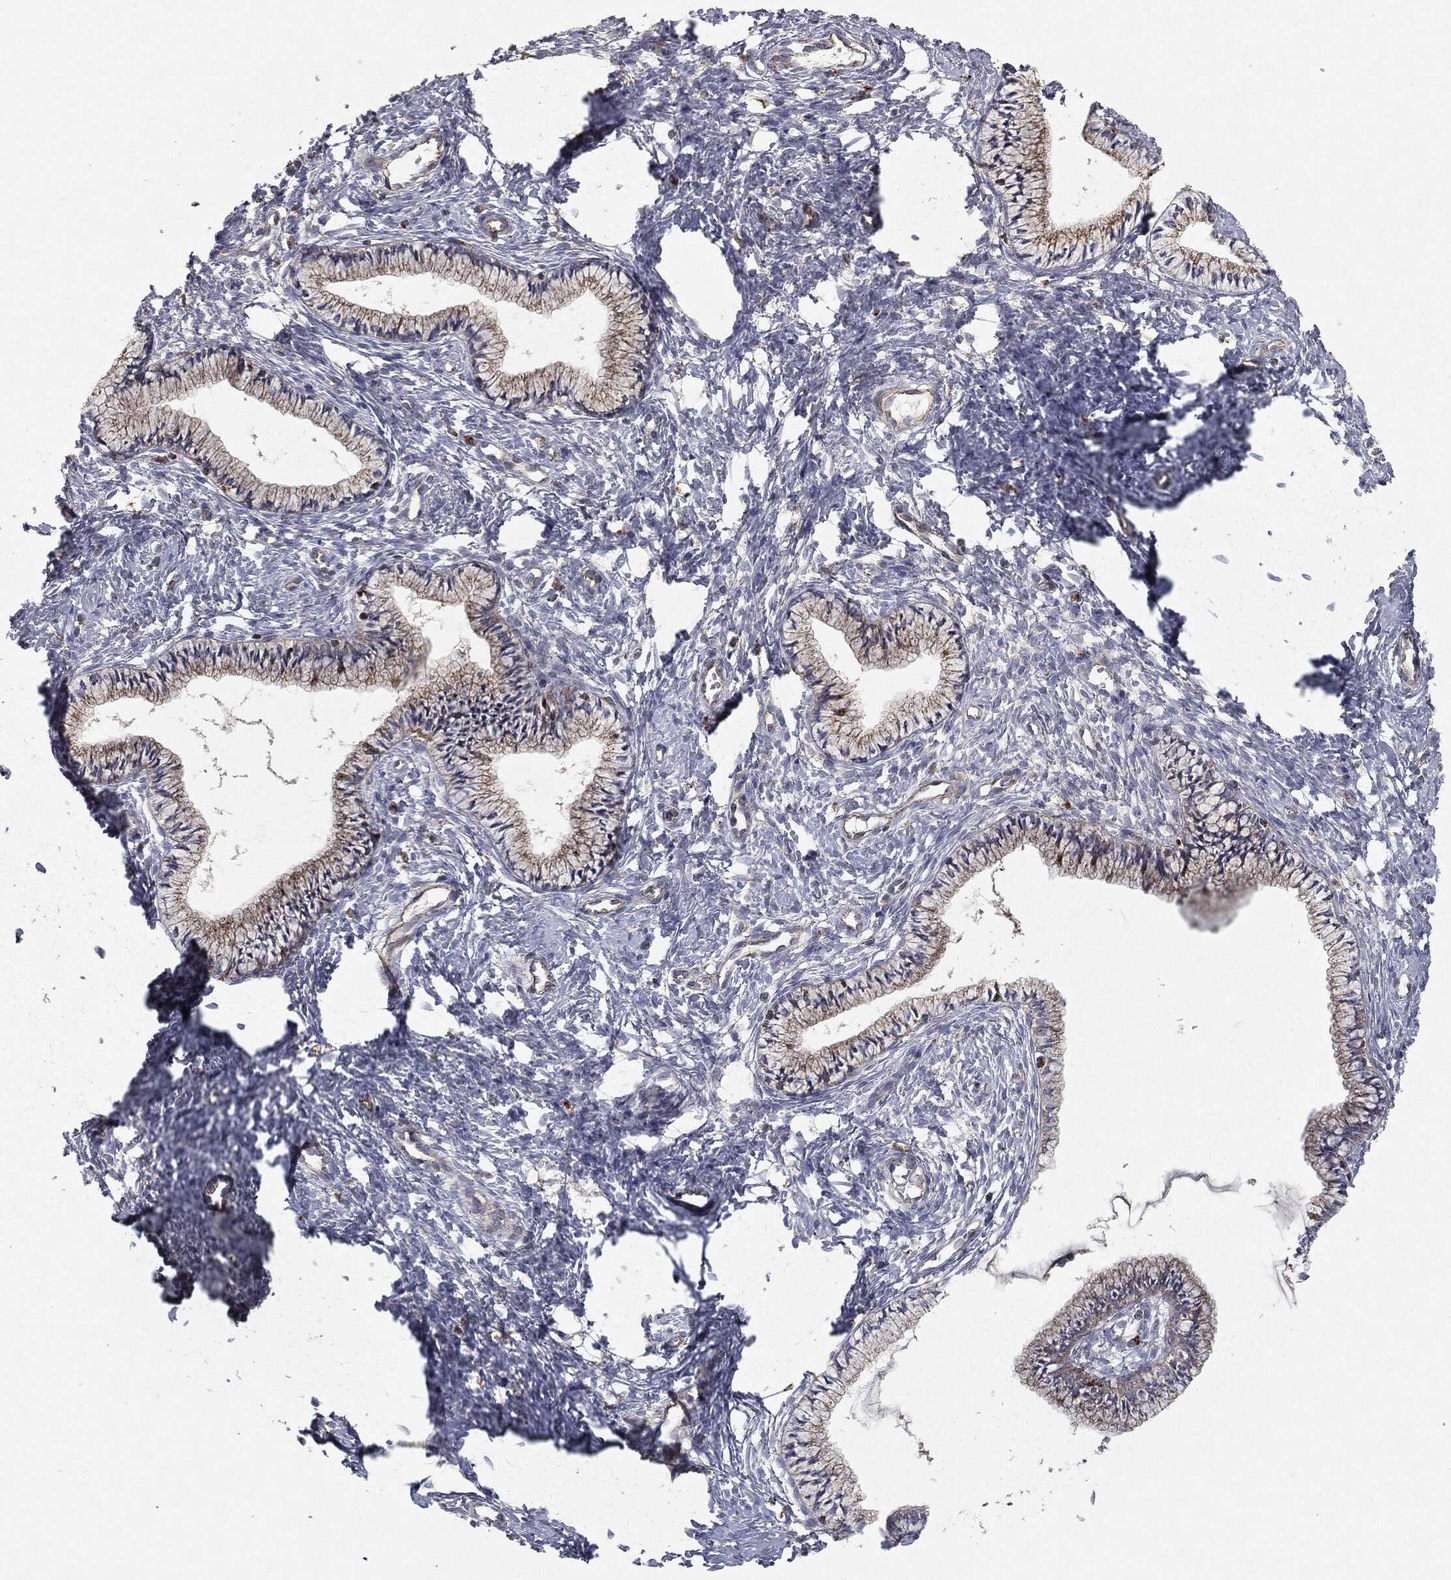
{"staining": {"intensity": "moderate", "quantity": "25%-75%", "location": "cytoplasmic/membranous"}, "tissue": "cervix", "cell_type": "Glandular cells", "image_type": "normal", "snomed": [{"axis": "morphology", "description": "Normal tissue, NOS"}, {"axis": "topography", "description": "Cervix"}], "caption": "A micrograph of human cervix stained for a protein shows moderate cytoplasmic/membranous brown staining in glandular cells.", "gene": "CTSA", "patient": {"sex": "female", "age": 39}}